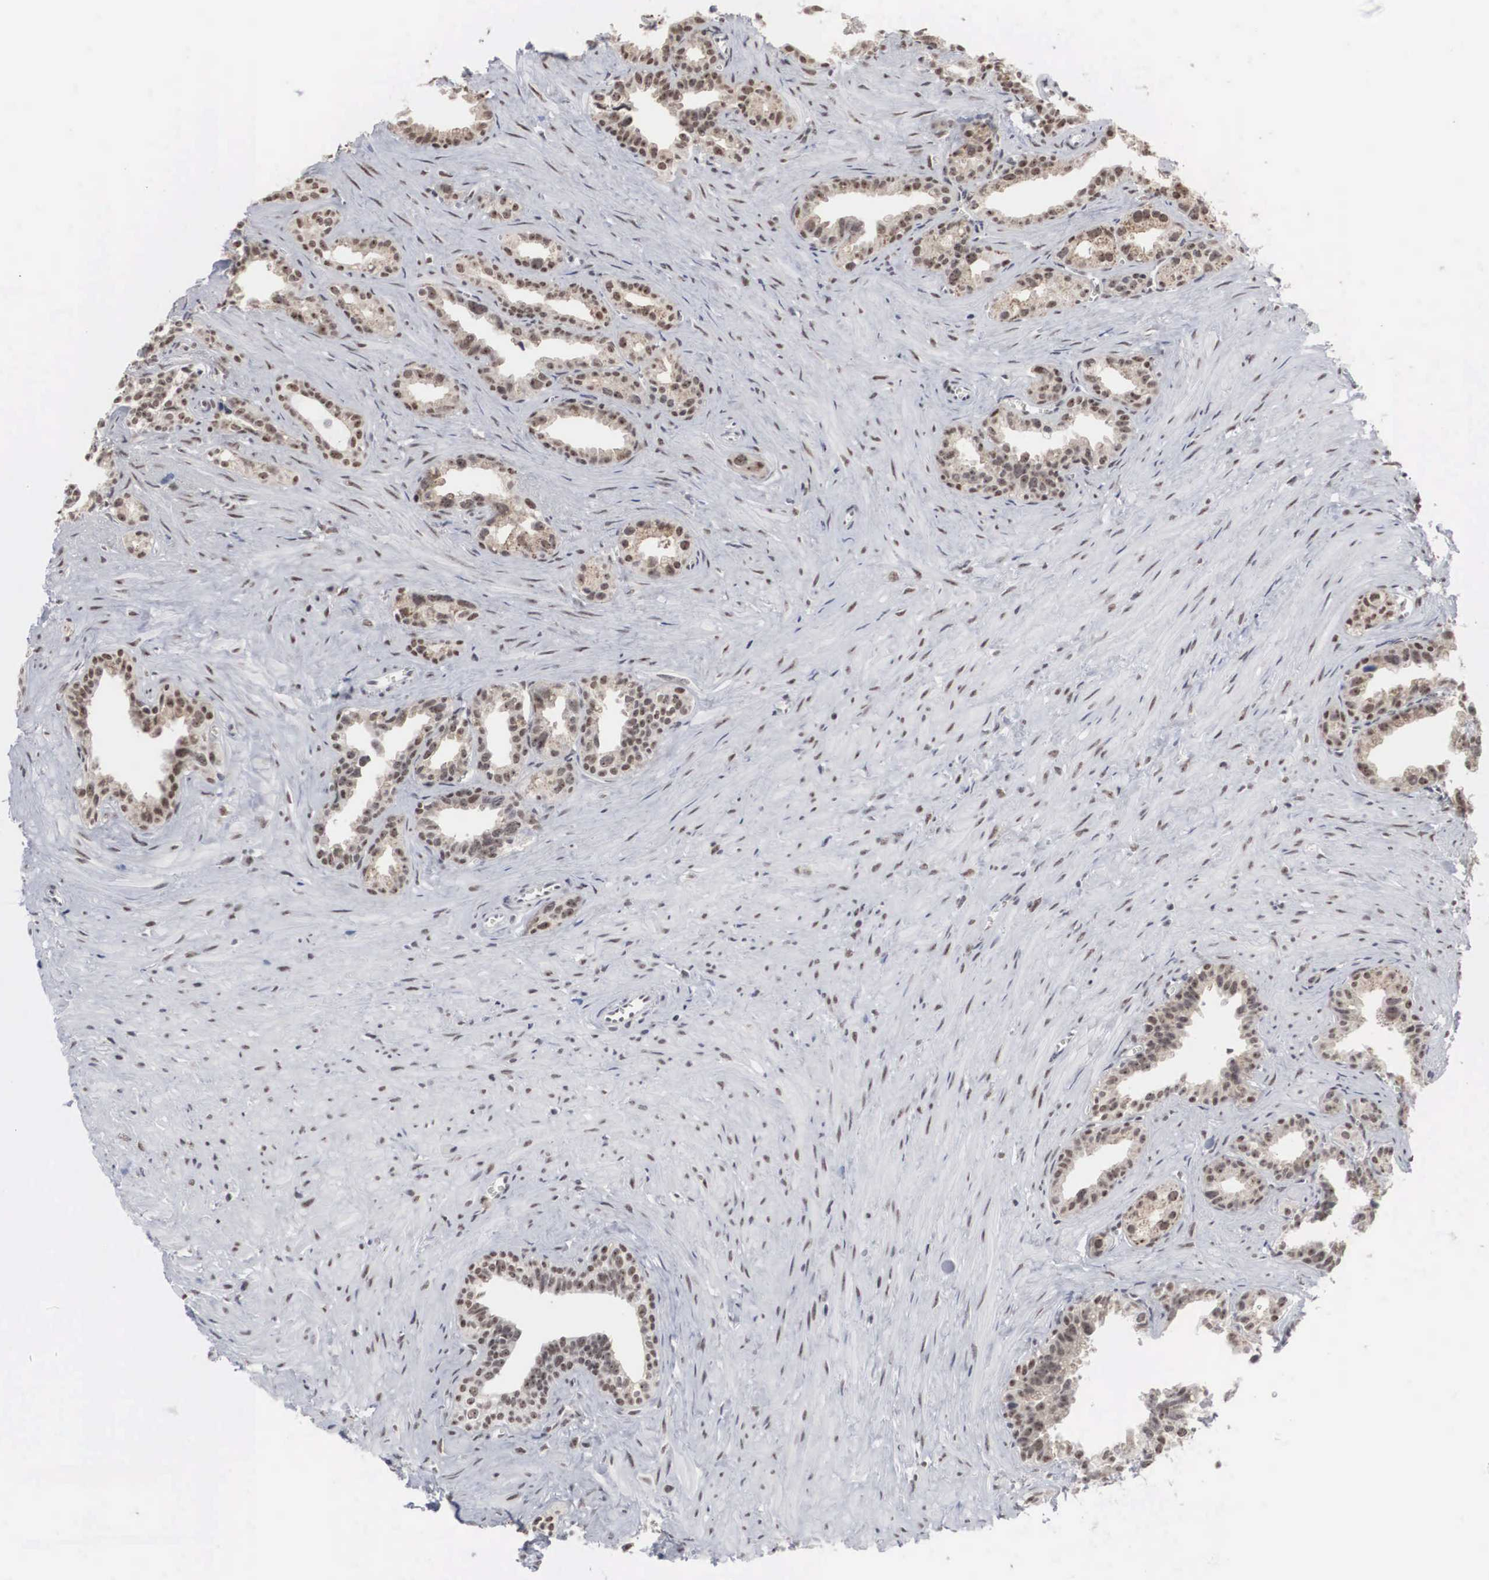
{"staining": {"intensity": "weak", "quantity": "25%-75%", "location": "nuclear"}, "tissue": "seminal vesicle", "cell_type": "Glandular cells", "image_type": "normal", "snomed": [{"axis": "morphology", "description": "Normal tissue, NOS"}, {"axis": "topography", "description": "Seminal veicle"}], "caption": "An image of human seminal vesicle stained for a protein exhibits weak nuclear brown staining in glandular cells.", "gene": "AUTS2", "patient": {"sex": "male", "age": 60}}